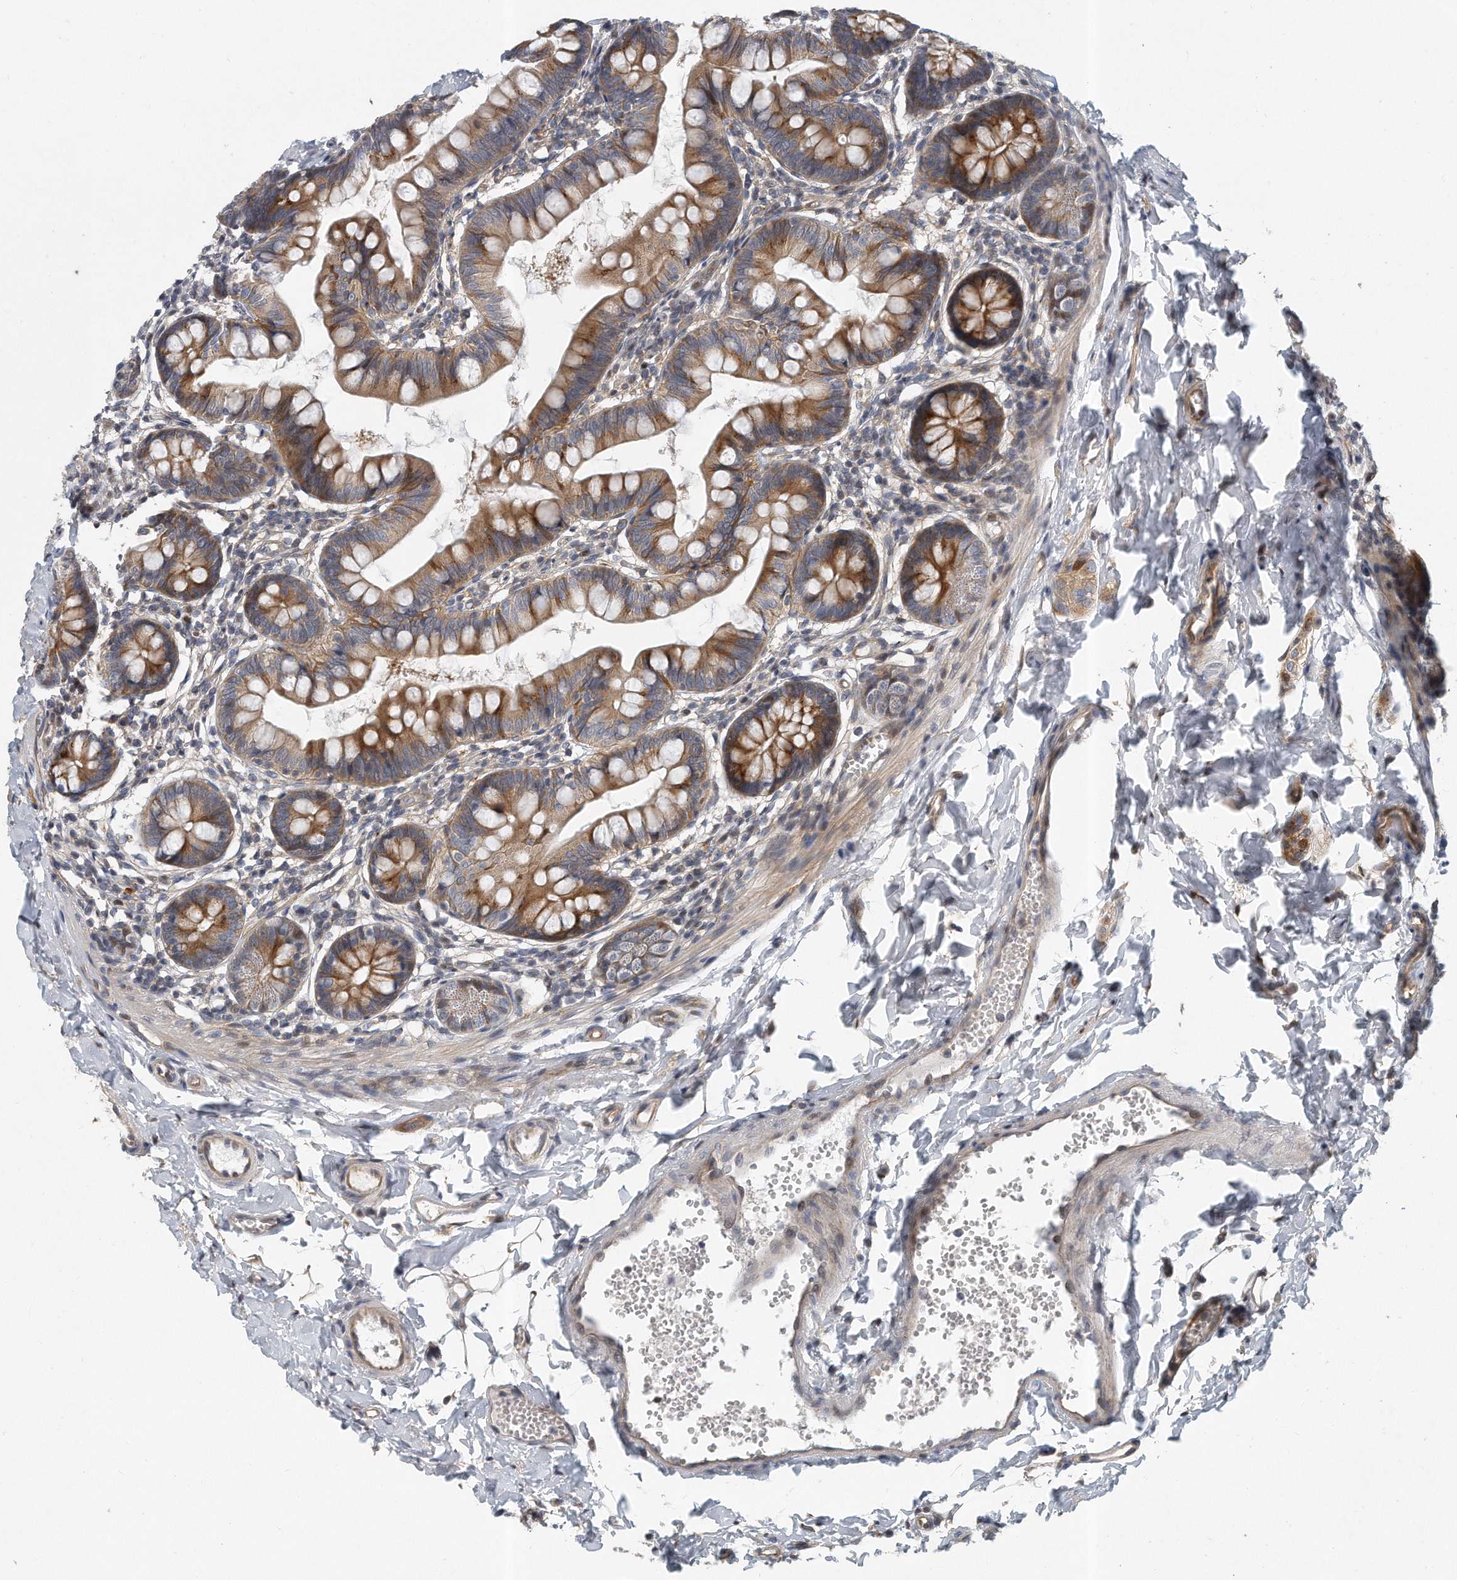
{"staining": {"intensity": "moderate", "quantity": ">75%", "location": "cytoplasmic/membranous"}, "tissue": "small intestine", "cell_type": "Glandular cells", "image_type": "normal", "snomed": [{"axis": "morphology", "description": "Normal tissue, NOS"}, {"axis": "topography", "description": "Small intestine"}], "caption": "IHC image of normal small intestine stained for a protein (brown), which displays medium levels of moderate cytoplasmic/membranous expression in approximately >75% of glandular cells.", "gene": "PCDH8", "patient": {"sex": "male", "age": 7}}